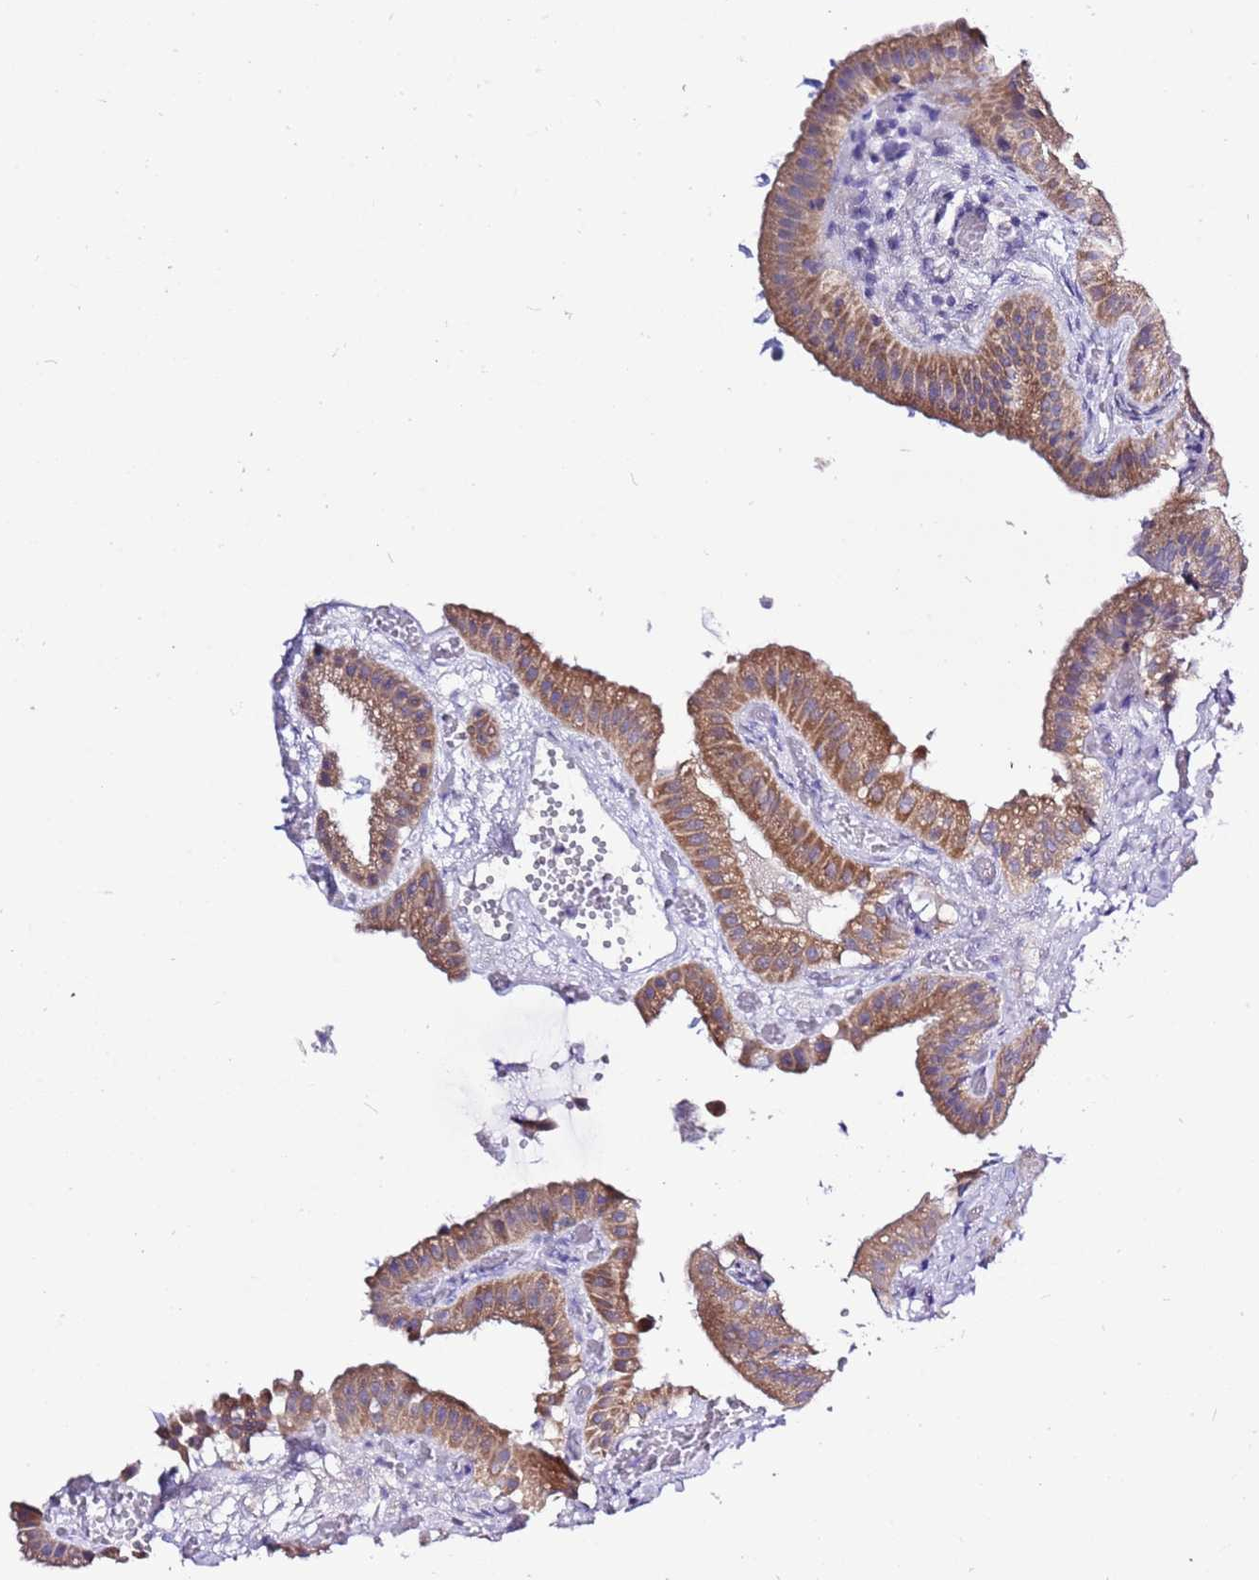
{"staining": {"intensity": "moderate", "quantity": ">75%", "location": "cytoplasmic/membranous"}, "tissue": "gallbladder", "cell_type": "Glandular cells", "image_type": "normal", "snomed": [{"axis": "morphology", "description": "Normal tissue, NOS"}, {"axis": "topography", "description": "Gallbladder"}], "caption": "A histopathology image of human gallbladder stained for a protein demonstrates moderate cytoplasmic/membranous brown staining in glandular cells.", "gene": "GLCE", "patient": {"sex": "female", "age": 64}}